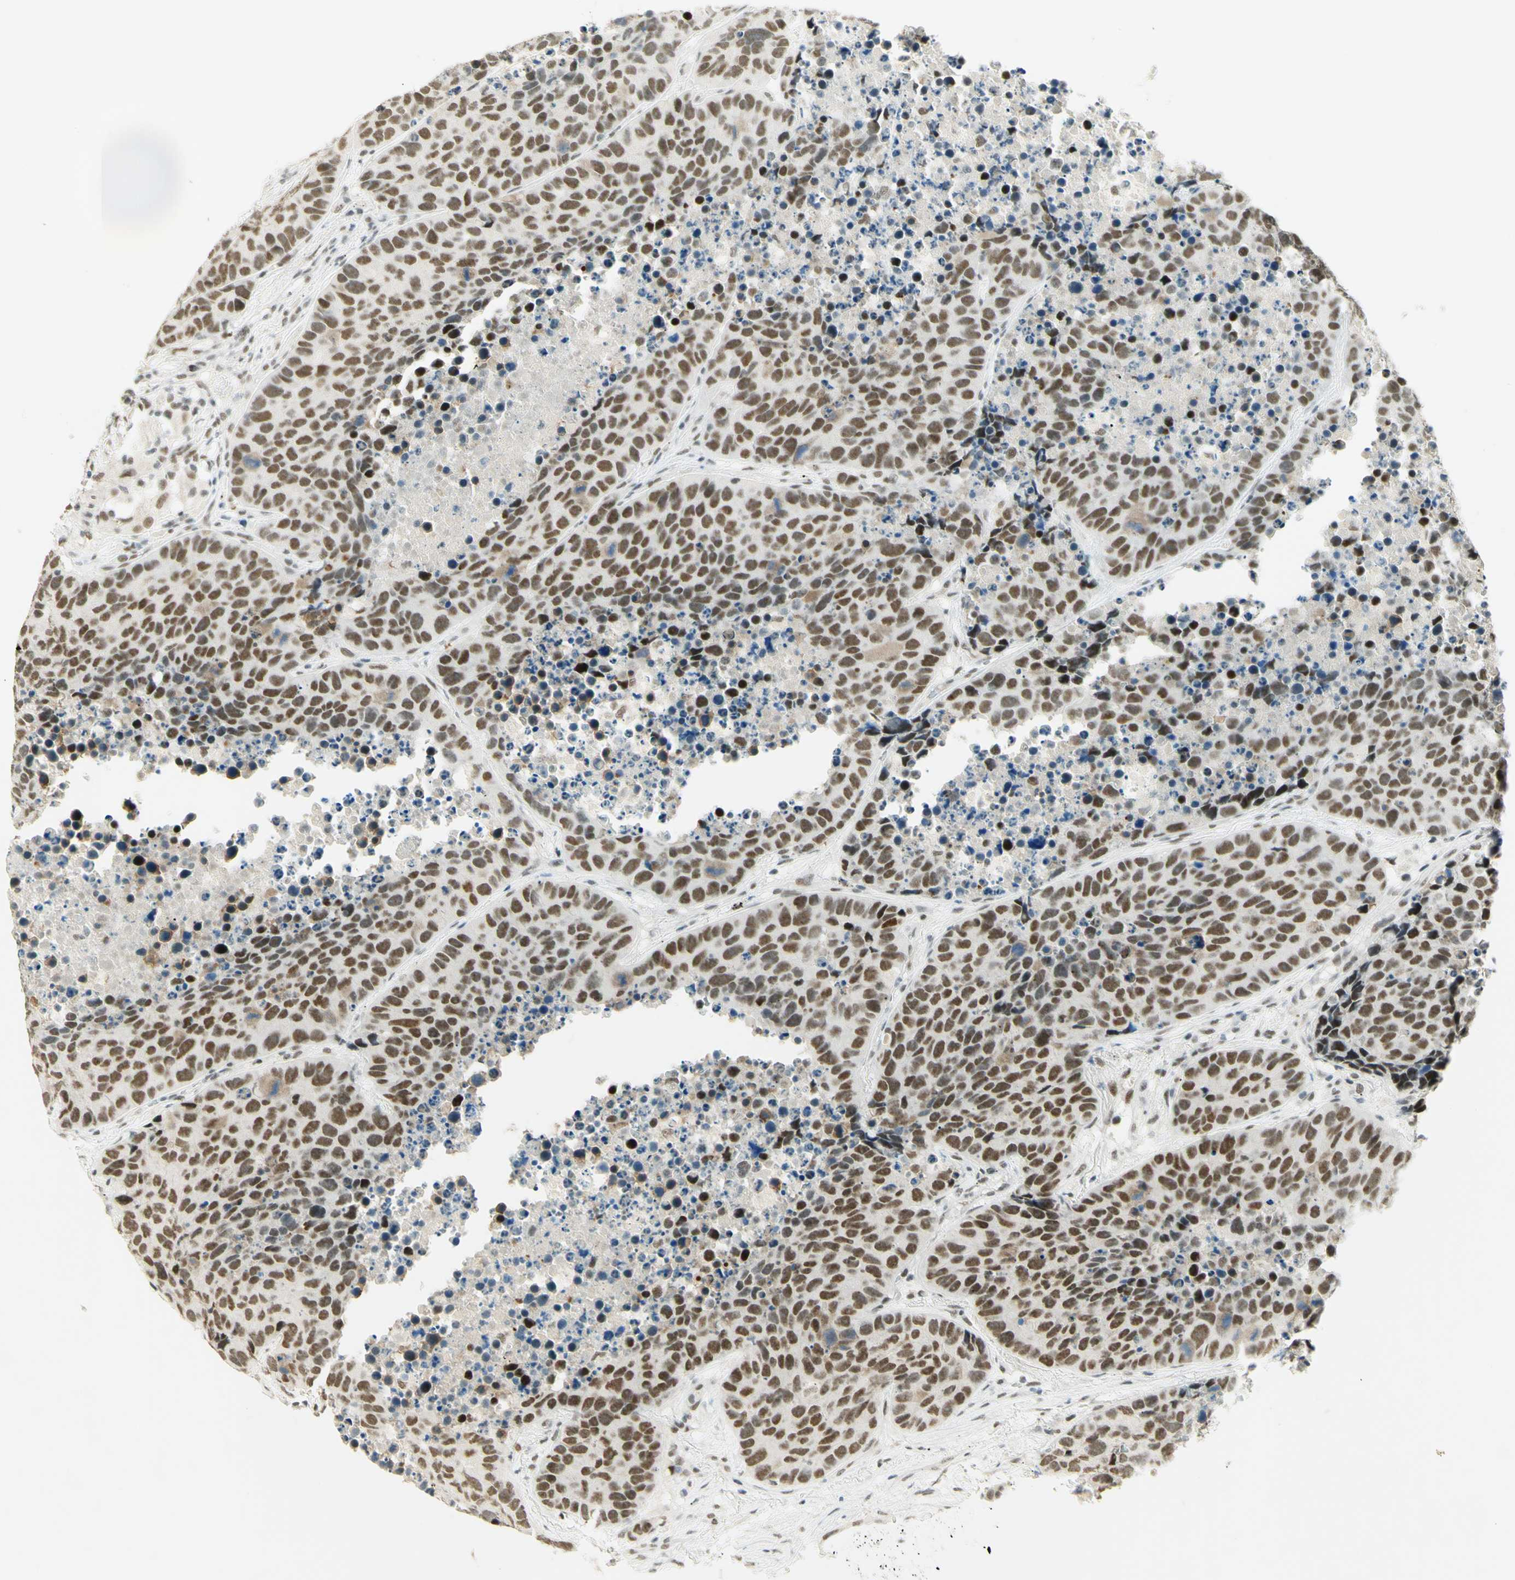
{"staining": {"intensity": "moderate", "quantity": ">75%", "location": "nuclear"}, "tissue": "carcinoid", "cell_type": "Tumor cells", "image_type": "cancer", "snomed": [{"axis": "morphology", "description": "Carcinoid, malignant, NOS"}, {"axis": "topography", "description": "Lung"}], "caption": "Human malignant carcinoid stained with a brown dye exhibits moderate nuclear positive positivity in approximately >75% of tumor cells.", "gene": "PMS2", "patient": {"sex": "male", "age": 60}}